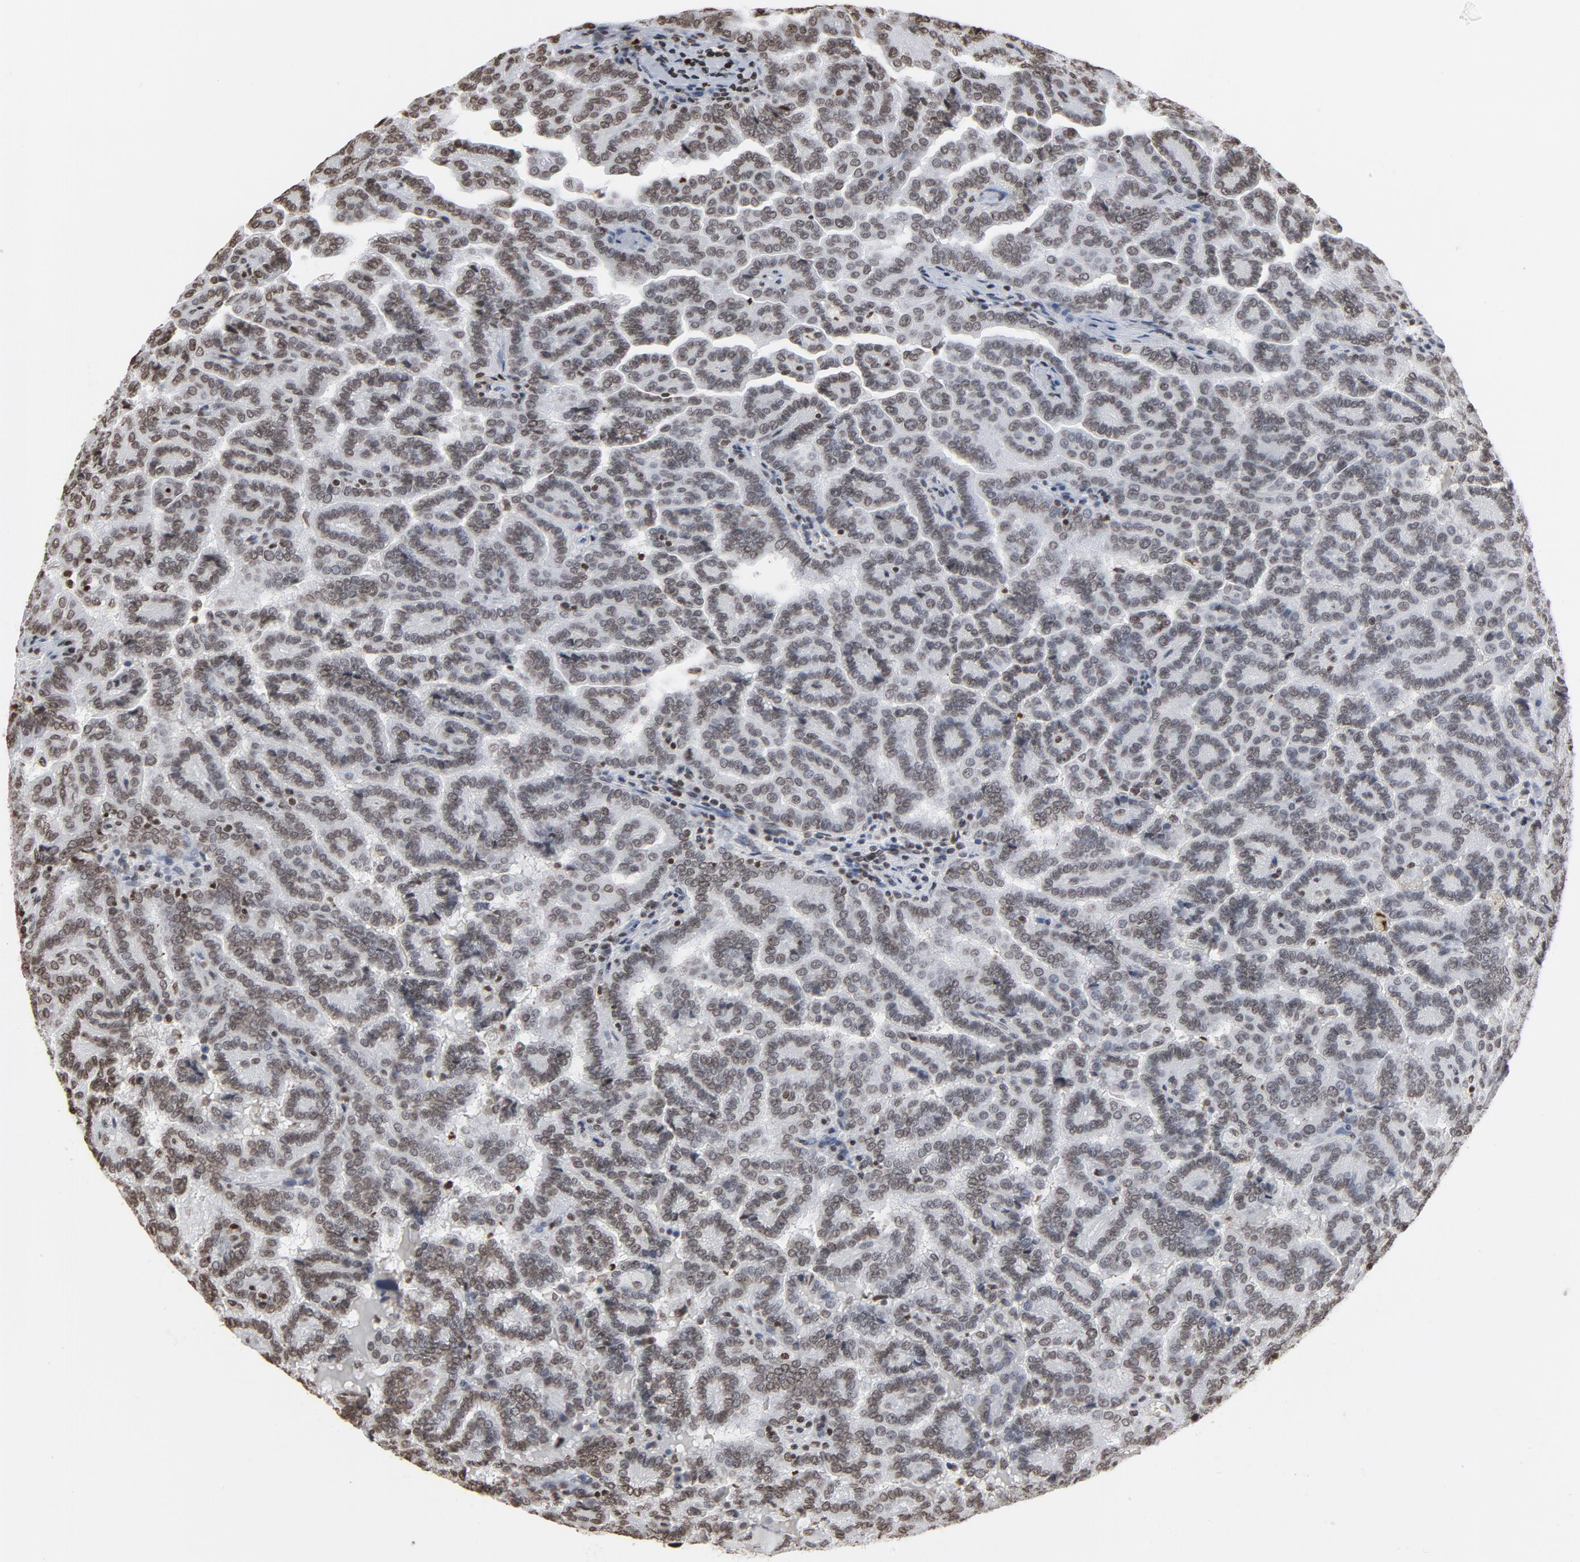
{"staining": {"intensity": "moderate", "quantity": ">75%", "location": "nuclear"}, "tissue": "renal cancer", "cell_type": "Tumor cells", "image_type": "cancer", "snomed": [{"axis": "morphology", "description": "Adenocarcinoma, NOS"}, {"axis": "topography", "description": "Kidney"}], "caption": "IHC (DAB (3,3'-diaminobenzidine)) staining of human renal adenocarcinoma shows moderate nuclear protein positivity in approximately >75% of tumor cells.", "gene": "H2AC12", "patient": {"sex": "male", "age": 61}}